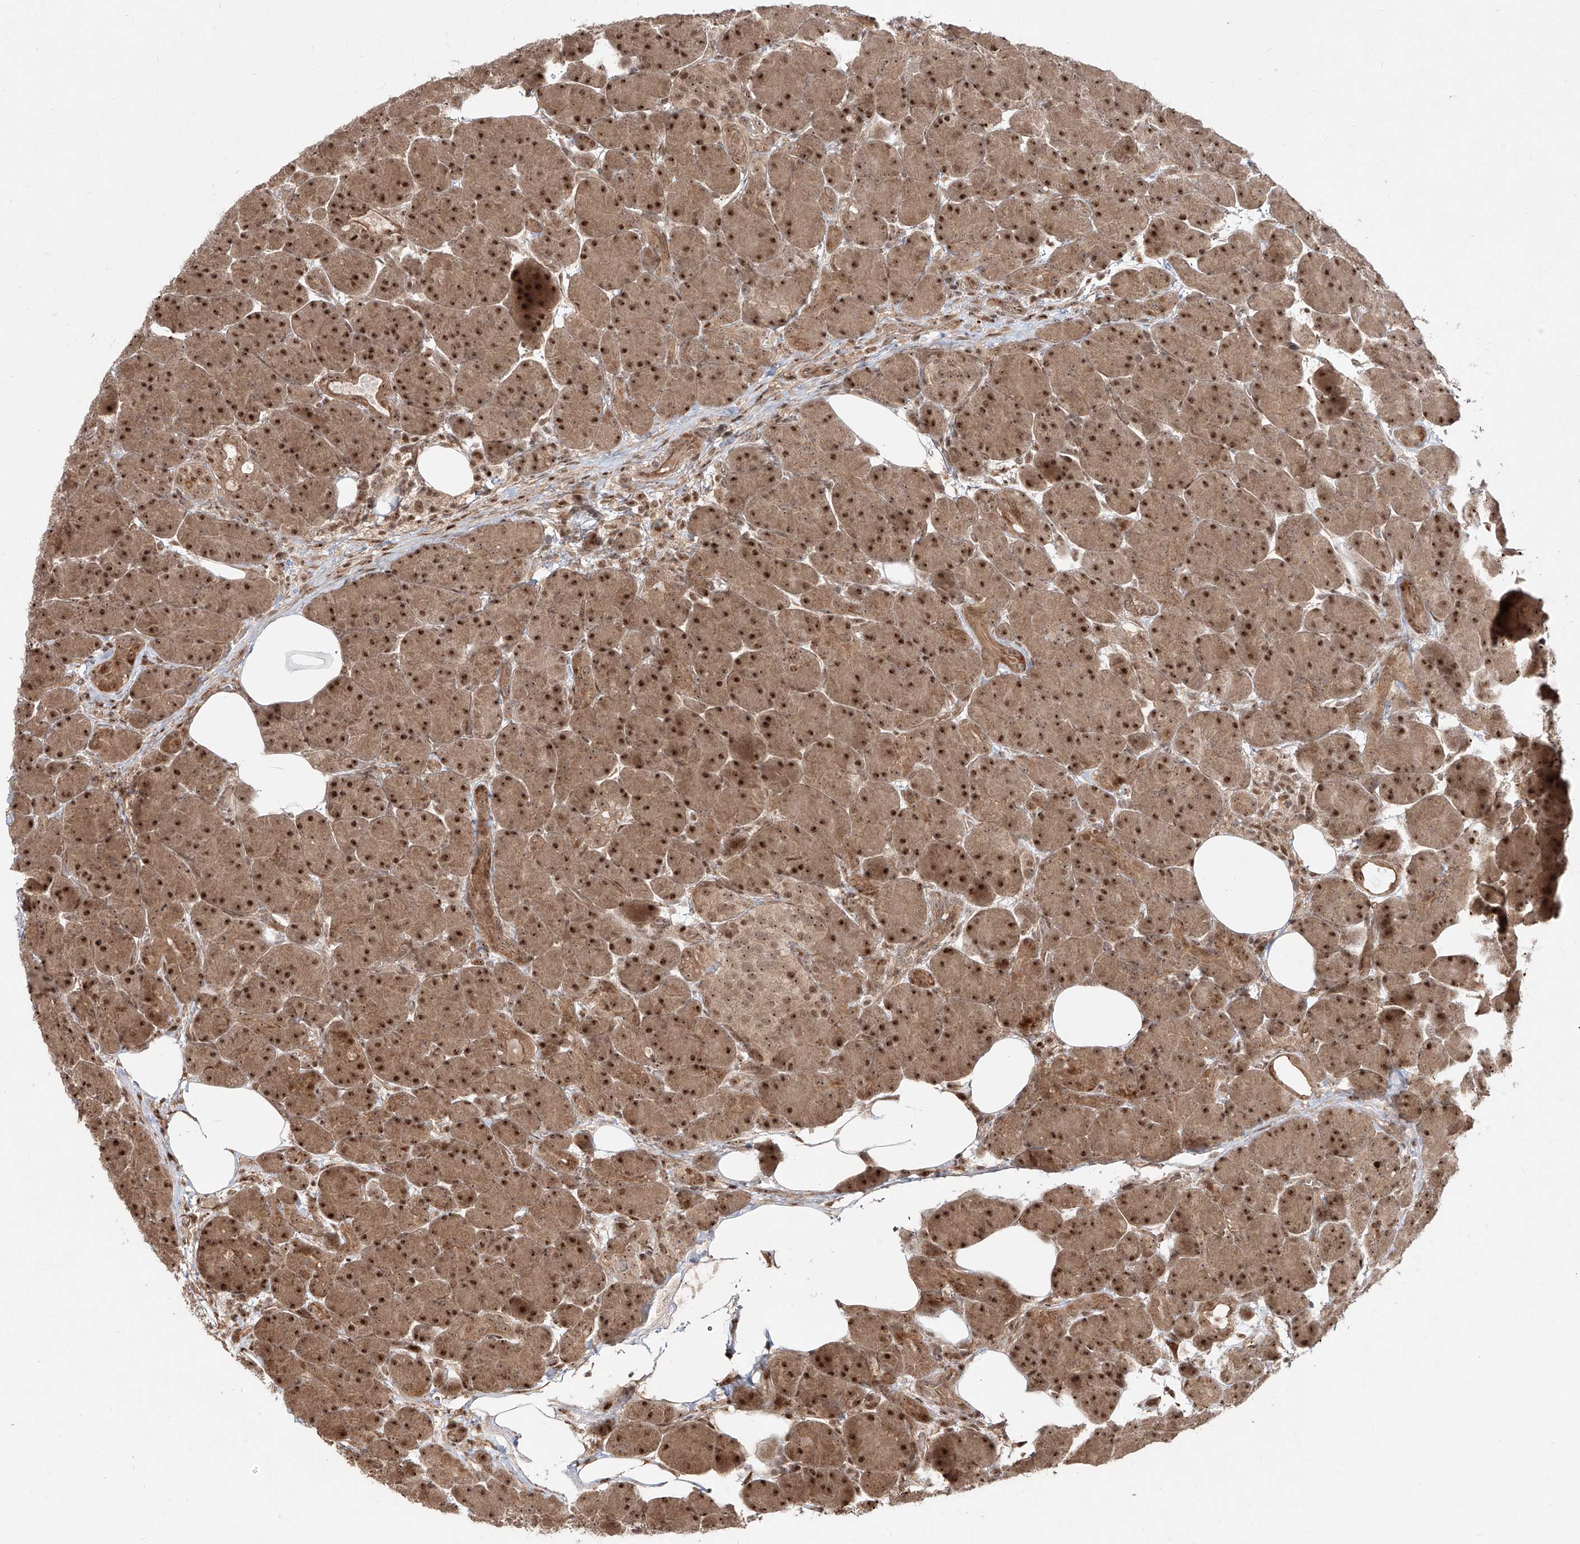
{"staining": {"intensity": "strong", "quantity": ">75%", "location": "cytoplasmic/membranous,nuclear"}, "tissue": "pancreas", "cell_type": "Exocrine glandular cells", "image_type": "normal", "snomed": [{"axis": "morphology", "description": "Normal tissue, NOS"}, {"axis": "topography", "description": "Pancreas"}], "caption": "Protein staining exhibits strong cytoplasmic/membranous,nuclear expression in approximately >75% of exocrine glandular cells in normal pancreas. (Brightfield microscopy of DAB IHC at high magnification).", "gene": "ZNF710", "patient": {"sex": "male", "age": 63}}